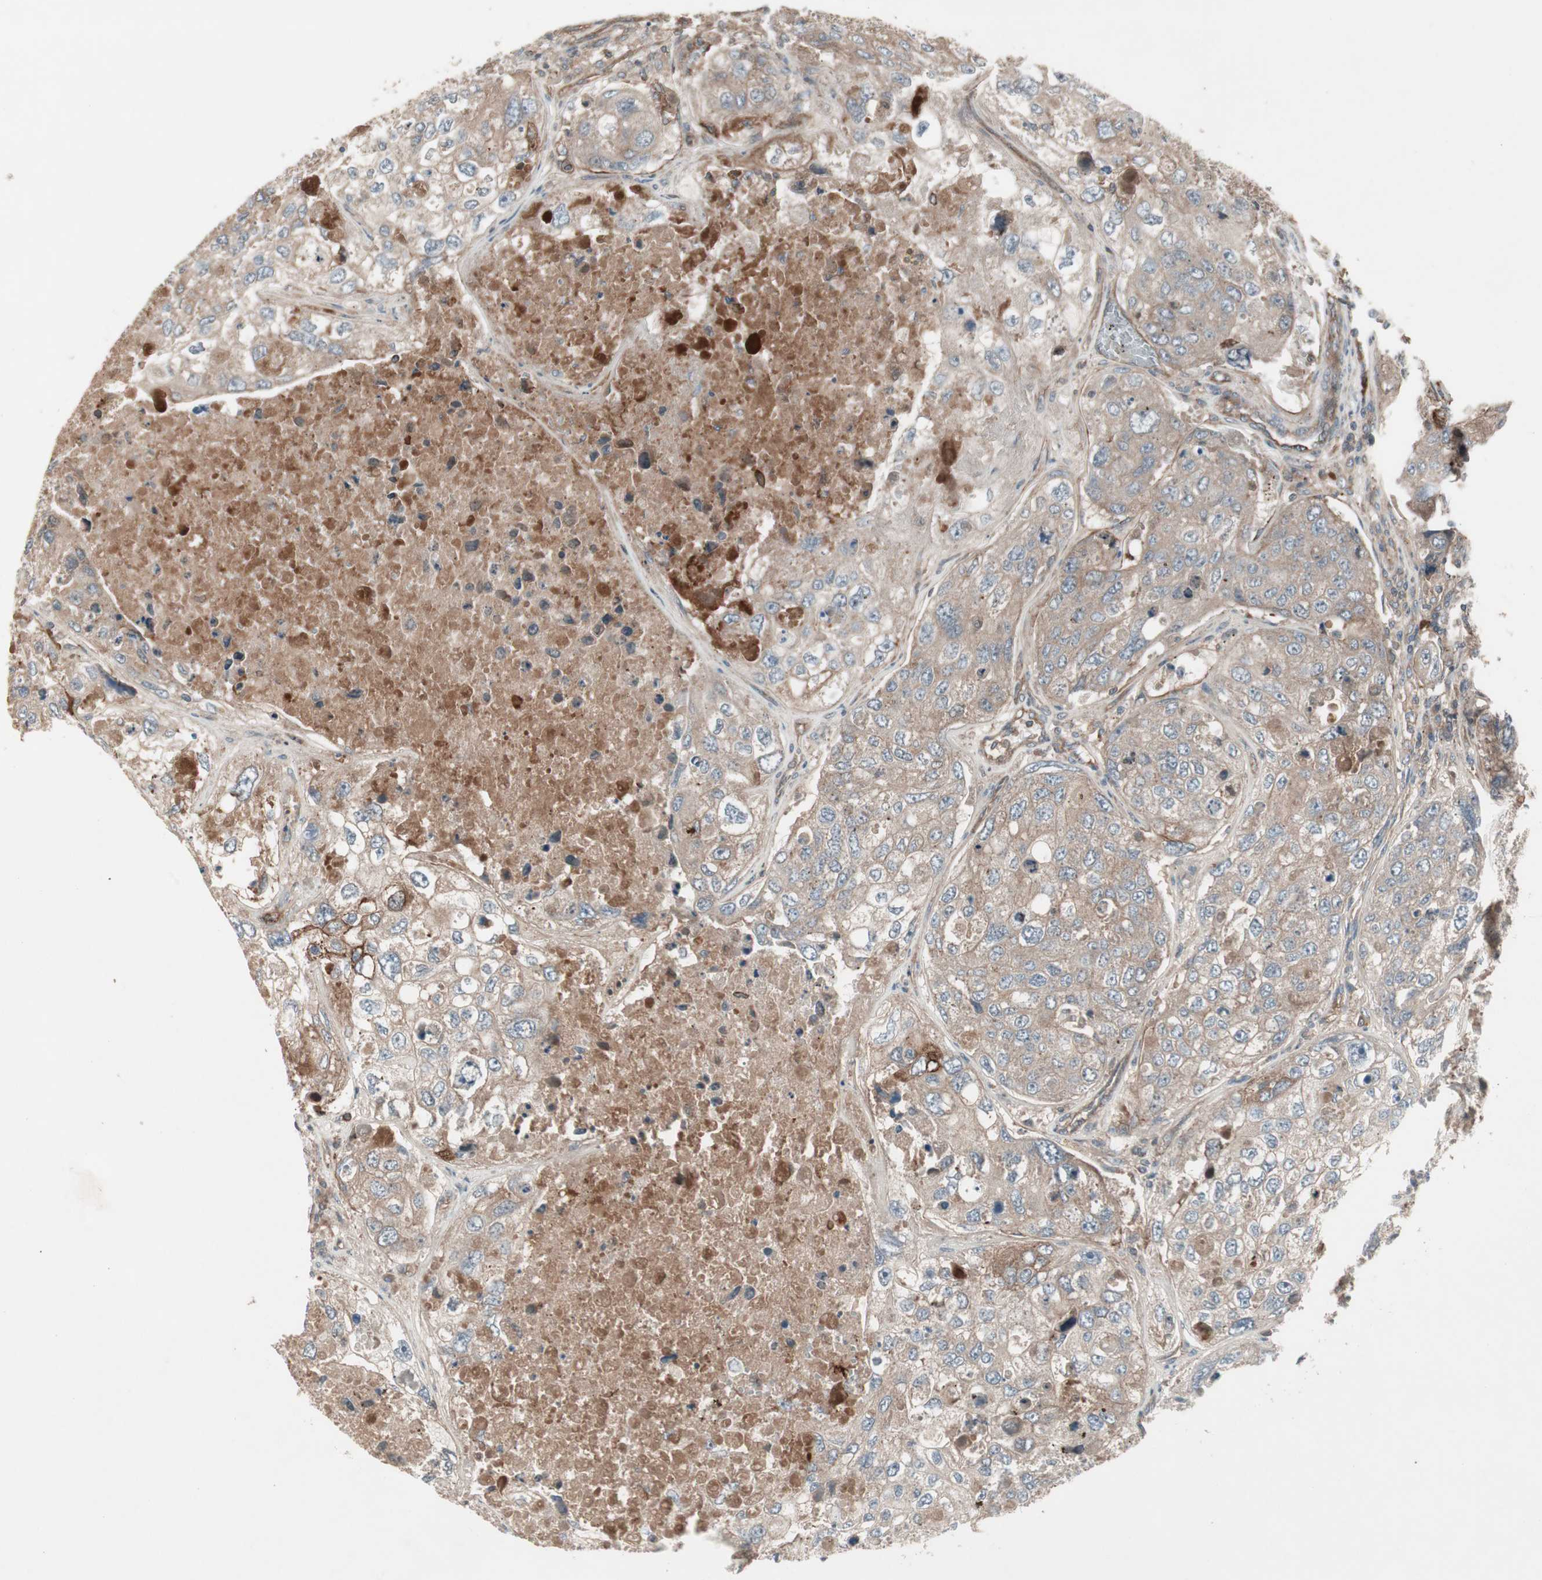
{"staining": {"intensity": "moderate", "quantity": ">75%", "location": "cytoplasmic/membranous"}, "tissue": "urothelial cancer", "cell_type": "Tumor cells", "image_type": "cancer", "snomed": [{"axis": "morphology", "description": "Urothelial carcinoma, High grade"}, {"axis": "topography", "description": "Lymph node"}, {"axis": "topography", "description": "Urinary bladder"}], "caption": "A photomicrograph of urothelial carcinoma (high-grade) stained for a protein shows moderate cytoplasmic/membranous brown staining in tumor cells.", "gene": "TFPI", "patient": {"sex": "male", "age": 51}}